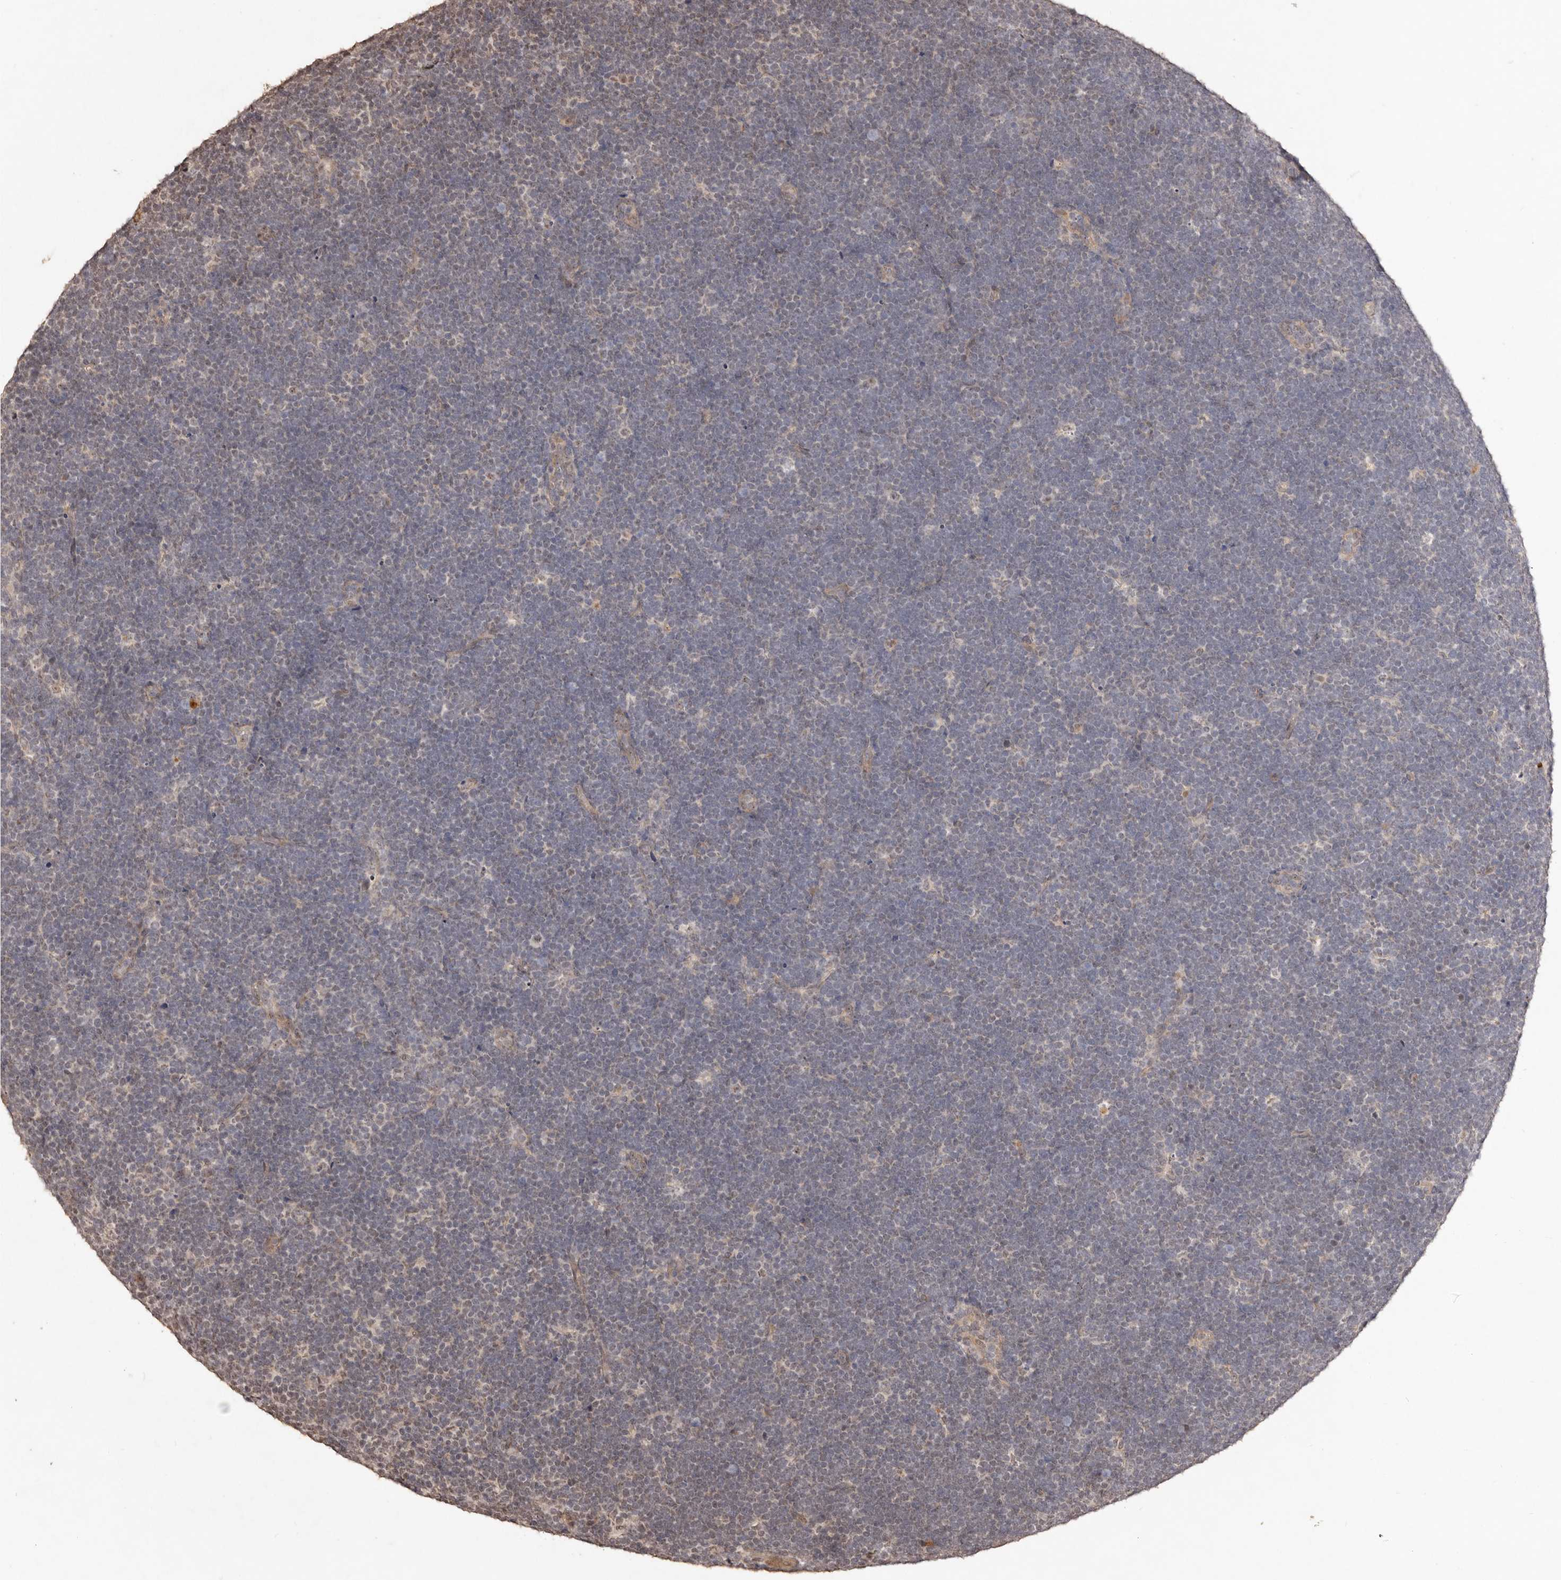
{"staining": {"intensity": "weak", "quantity": "<25%", "location": "nuclear"}, "tissue": "lymphoma", "cell_type": "Tumor cells", "image_type": "cancer", "snomed": [{"axis": "morphology", "description": "Malignant lymphoma, non-Hodgkin's type, High grade"}, {"axis": "topography", "description": "Lymph node"}], "caption": "The micrograph displays no significant expression in tumor cells of lymphoma.", "gene": "NOTCH1", "patient": {"sex": "male", "age": 13}}